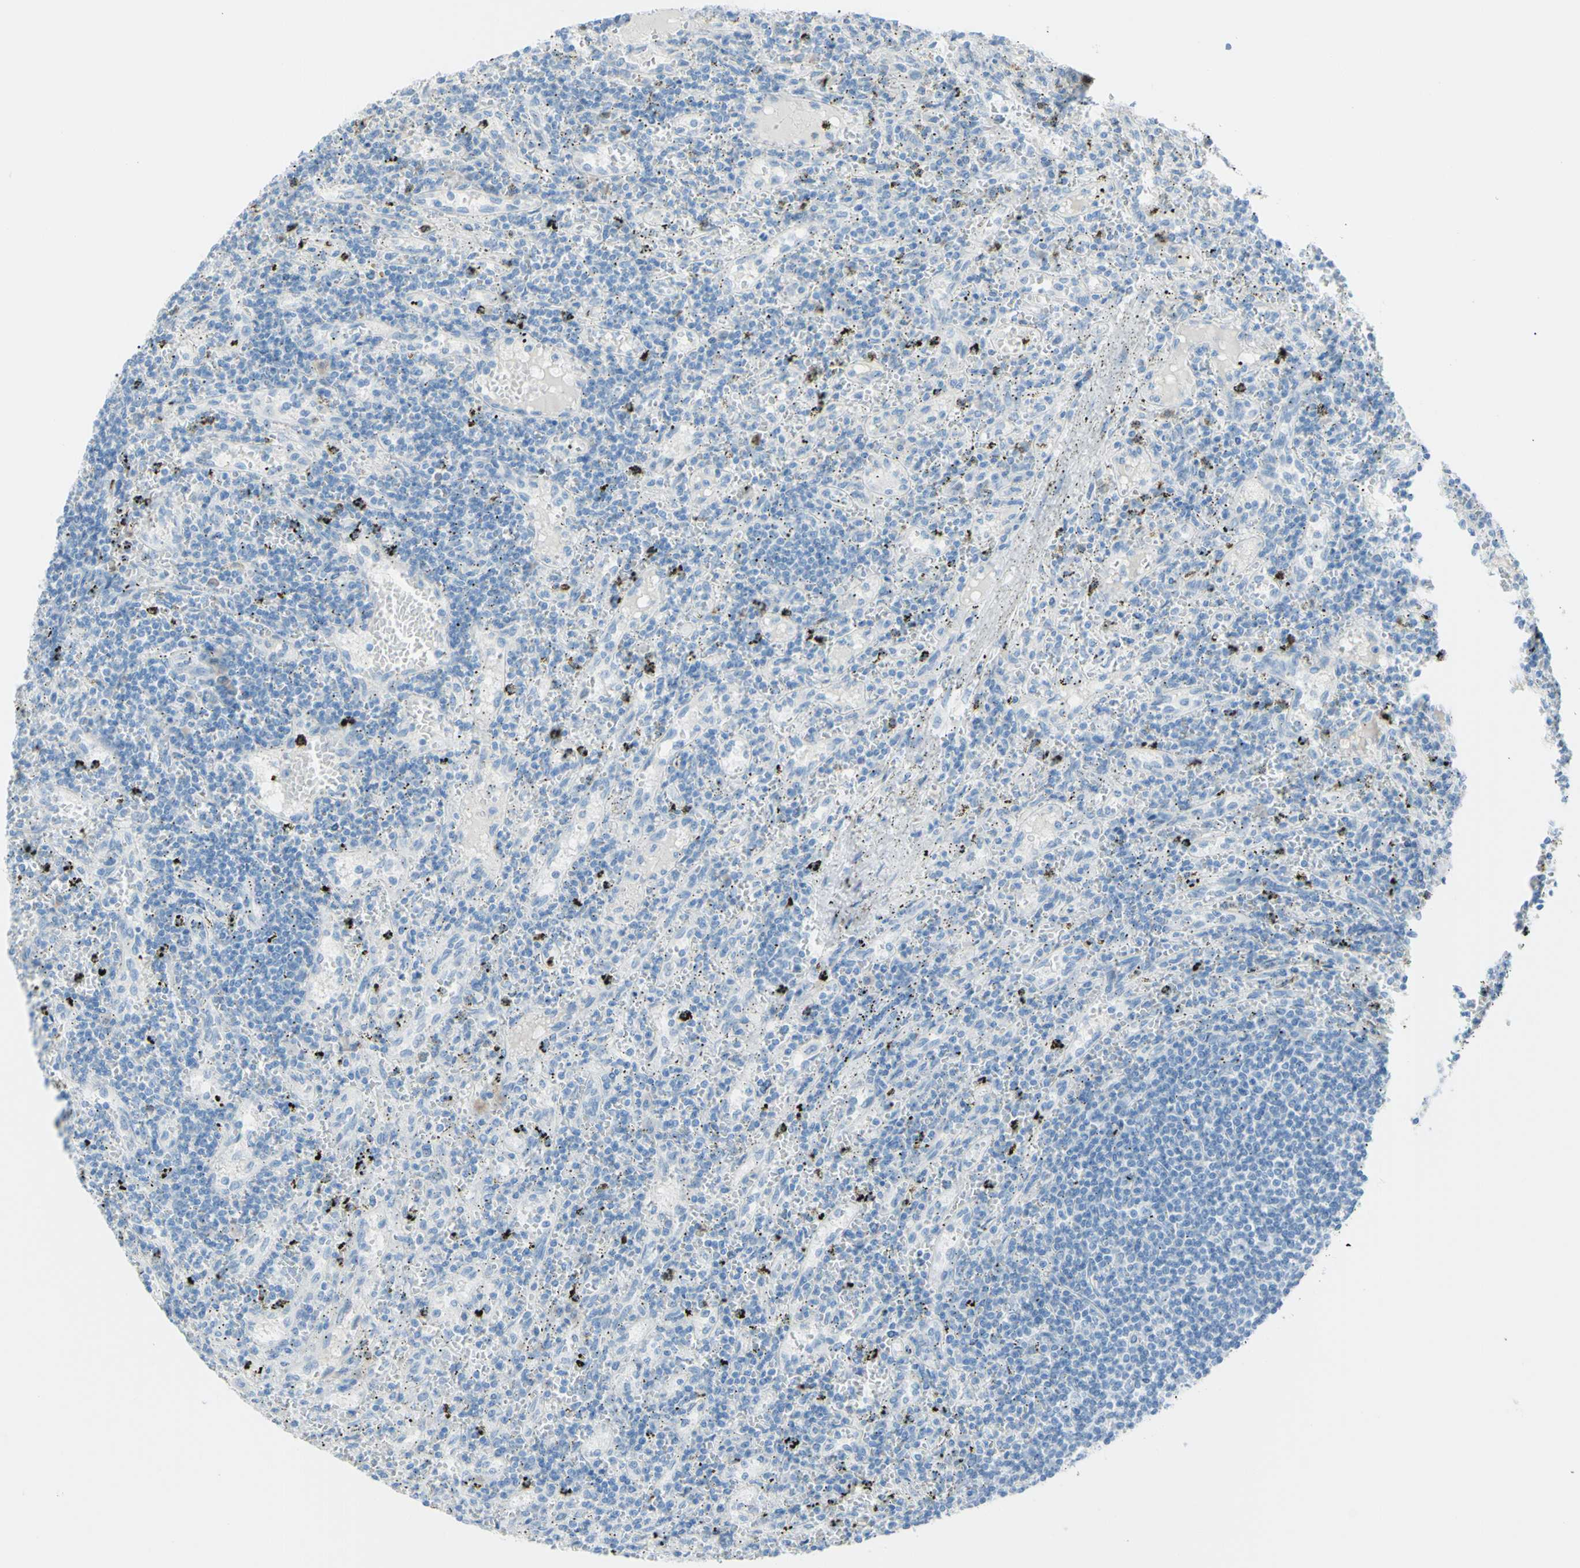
{"staining": {"intensity": "negative", "quantity": "none", "location": "none"}, "tissue": "lymphoma", "cell_type": "Tumor cells", "image_type": "cancer", "snomed": [{"axis": "morphology", "description": "Malignant lymphoma, non-Hodgkin's type, Low grade"}, {"axis": "topography", "description": "Spleen"}], "caption": "Immunohistochemistry of human low-grade malignant lymphoma, non-Hodgkin's type displays no staining in tumor cells.", "gene": "TFPI2", "patient": {"sex": "male", "age": 76}}